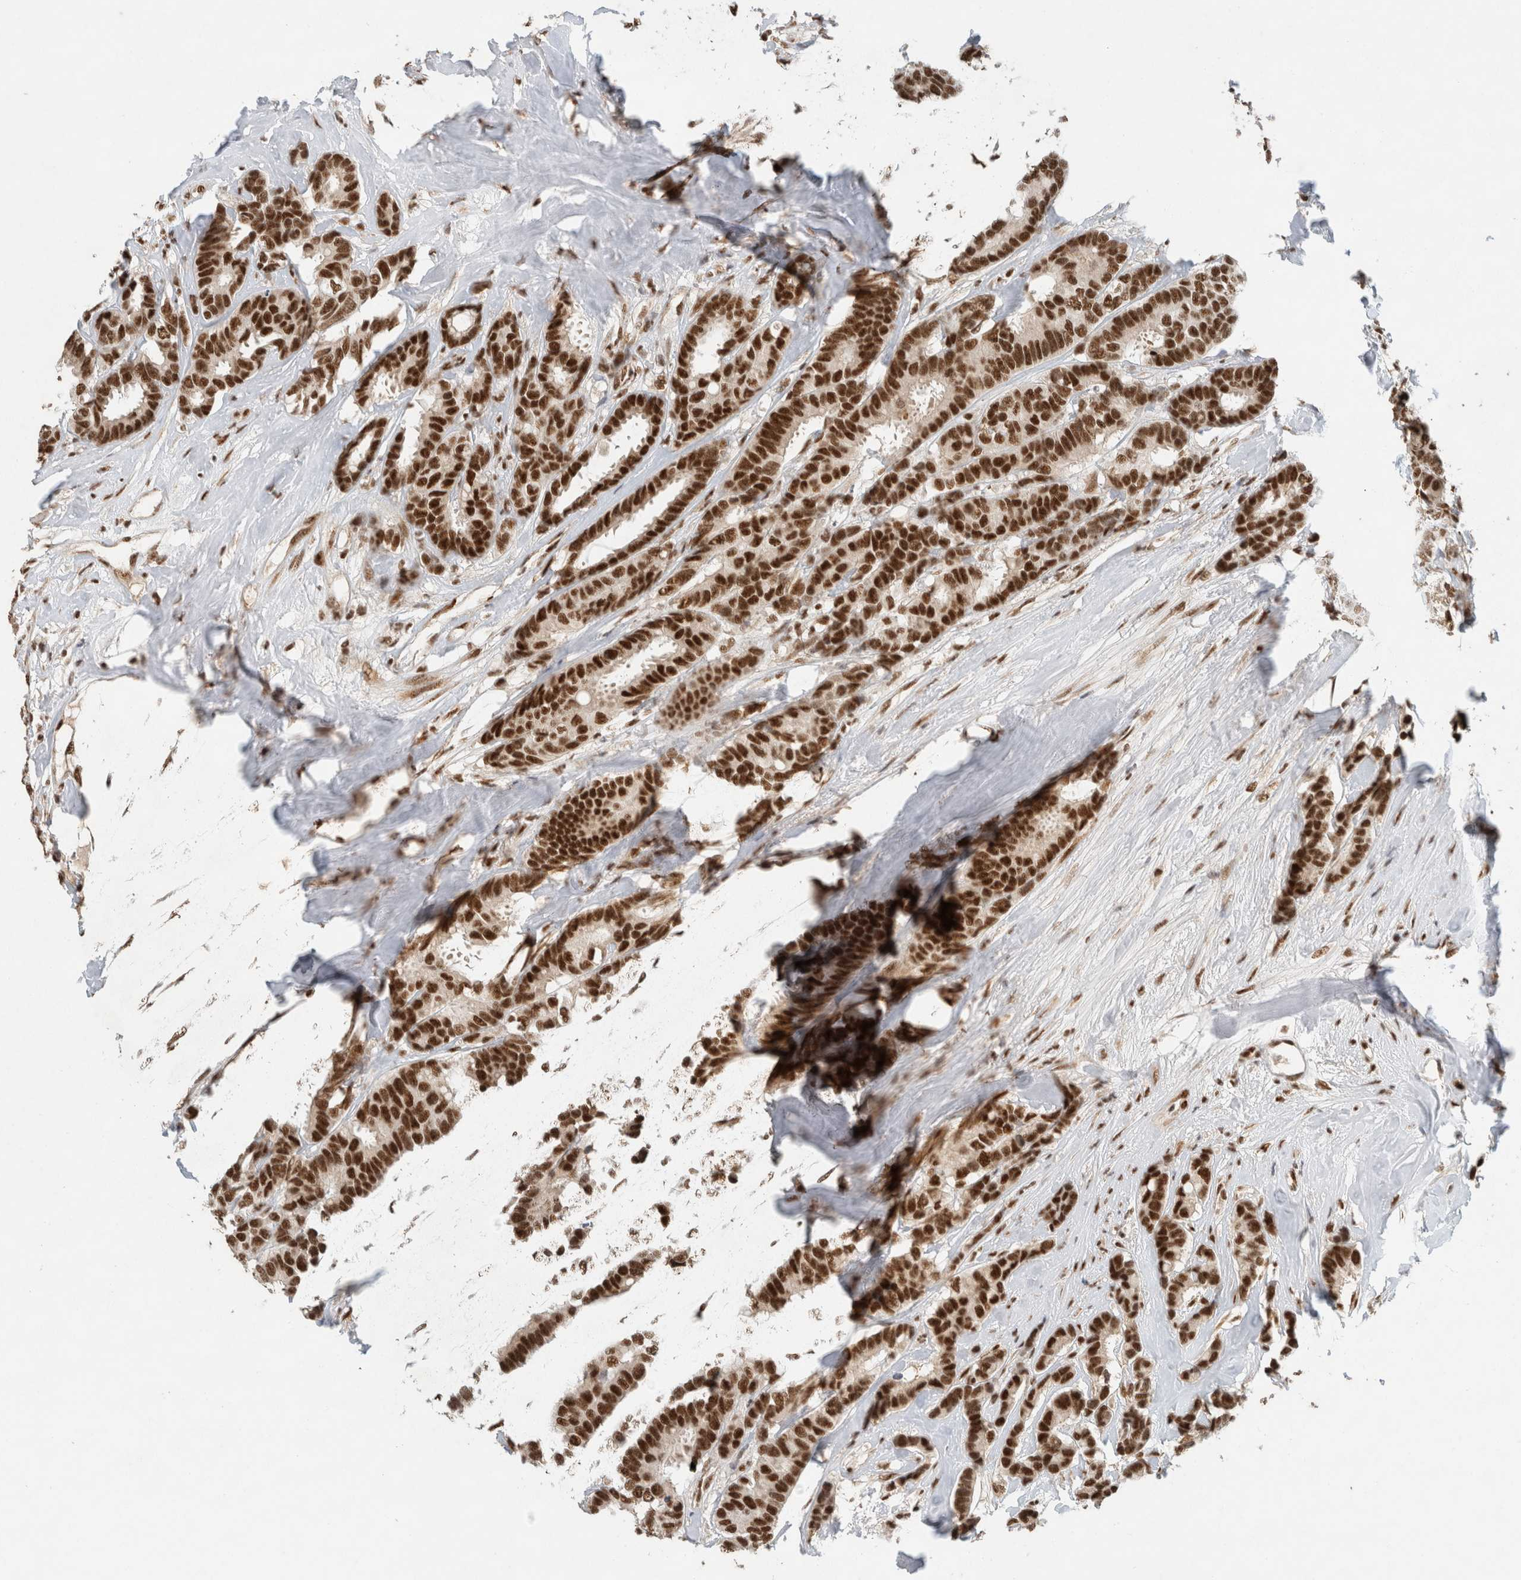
{"staining": {"intensity": "strong", "quantity": ">75%", "location": "nuclear"}, "tissue": "breast cancer", "cell_type": "Tumor cells", "image_type": "cancer", "snomed": [{"axis": "morphology", "description": "Duct carcinoma"}, {"axis": "topography", "description": "Breast"}], "caption": "Immunohistochemistry (IHC) of breast cancer (intraductal carcinoma) demonstrates high levels of strong nuclear expression in about >75% of tumor cells.", "gene": "DDX42", "patient": {"sex": "female", "age": 87}}